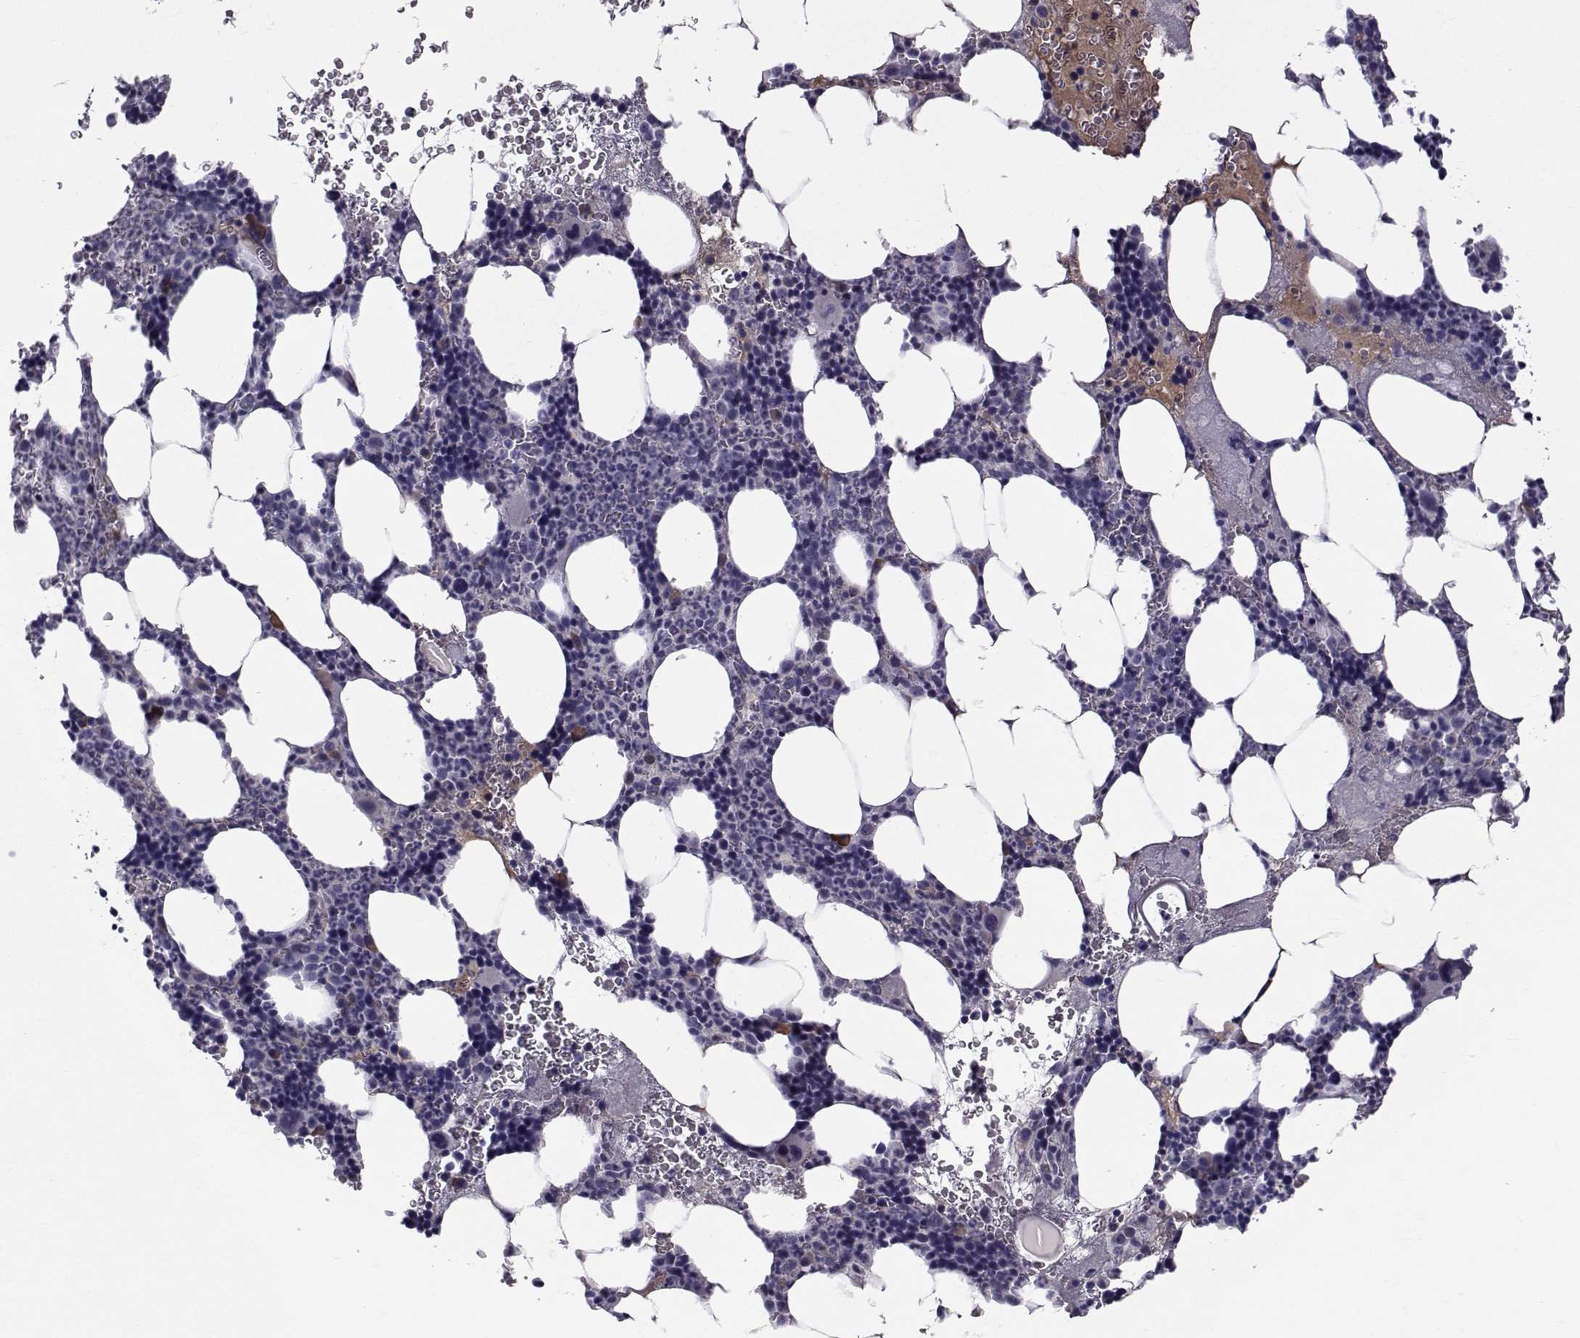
{"staining": {"intensity": "moderate", "quantity": "<25%", "location": "cytoplasmic/membranous"}, "tissue": "bone marrow", "cell_type": "Hematopoietic cells", "image_type": "normal", "snomed": [{"axis": "morphology", "description": "Normal tissue, NOS"}, {"axis": "topography", "description": "Bone marrow"}], "caption": "Immunohistochemistry photomicrograph of benign bone marrow: human bone marrow stained using IHC exhibits low levels of moderate protein expression localized specifically in the cytoplasmic/membranous of hematopoietic cells, appearing as a cytoplasmic/membranous brown color.", "gene": "TNFRSF11B", "patient": {"sex": "male", "age": 44}}